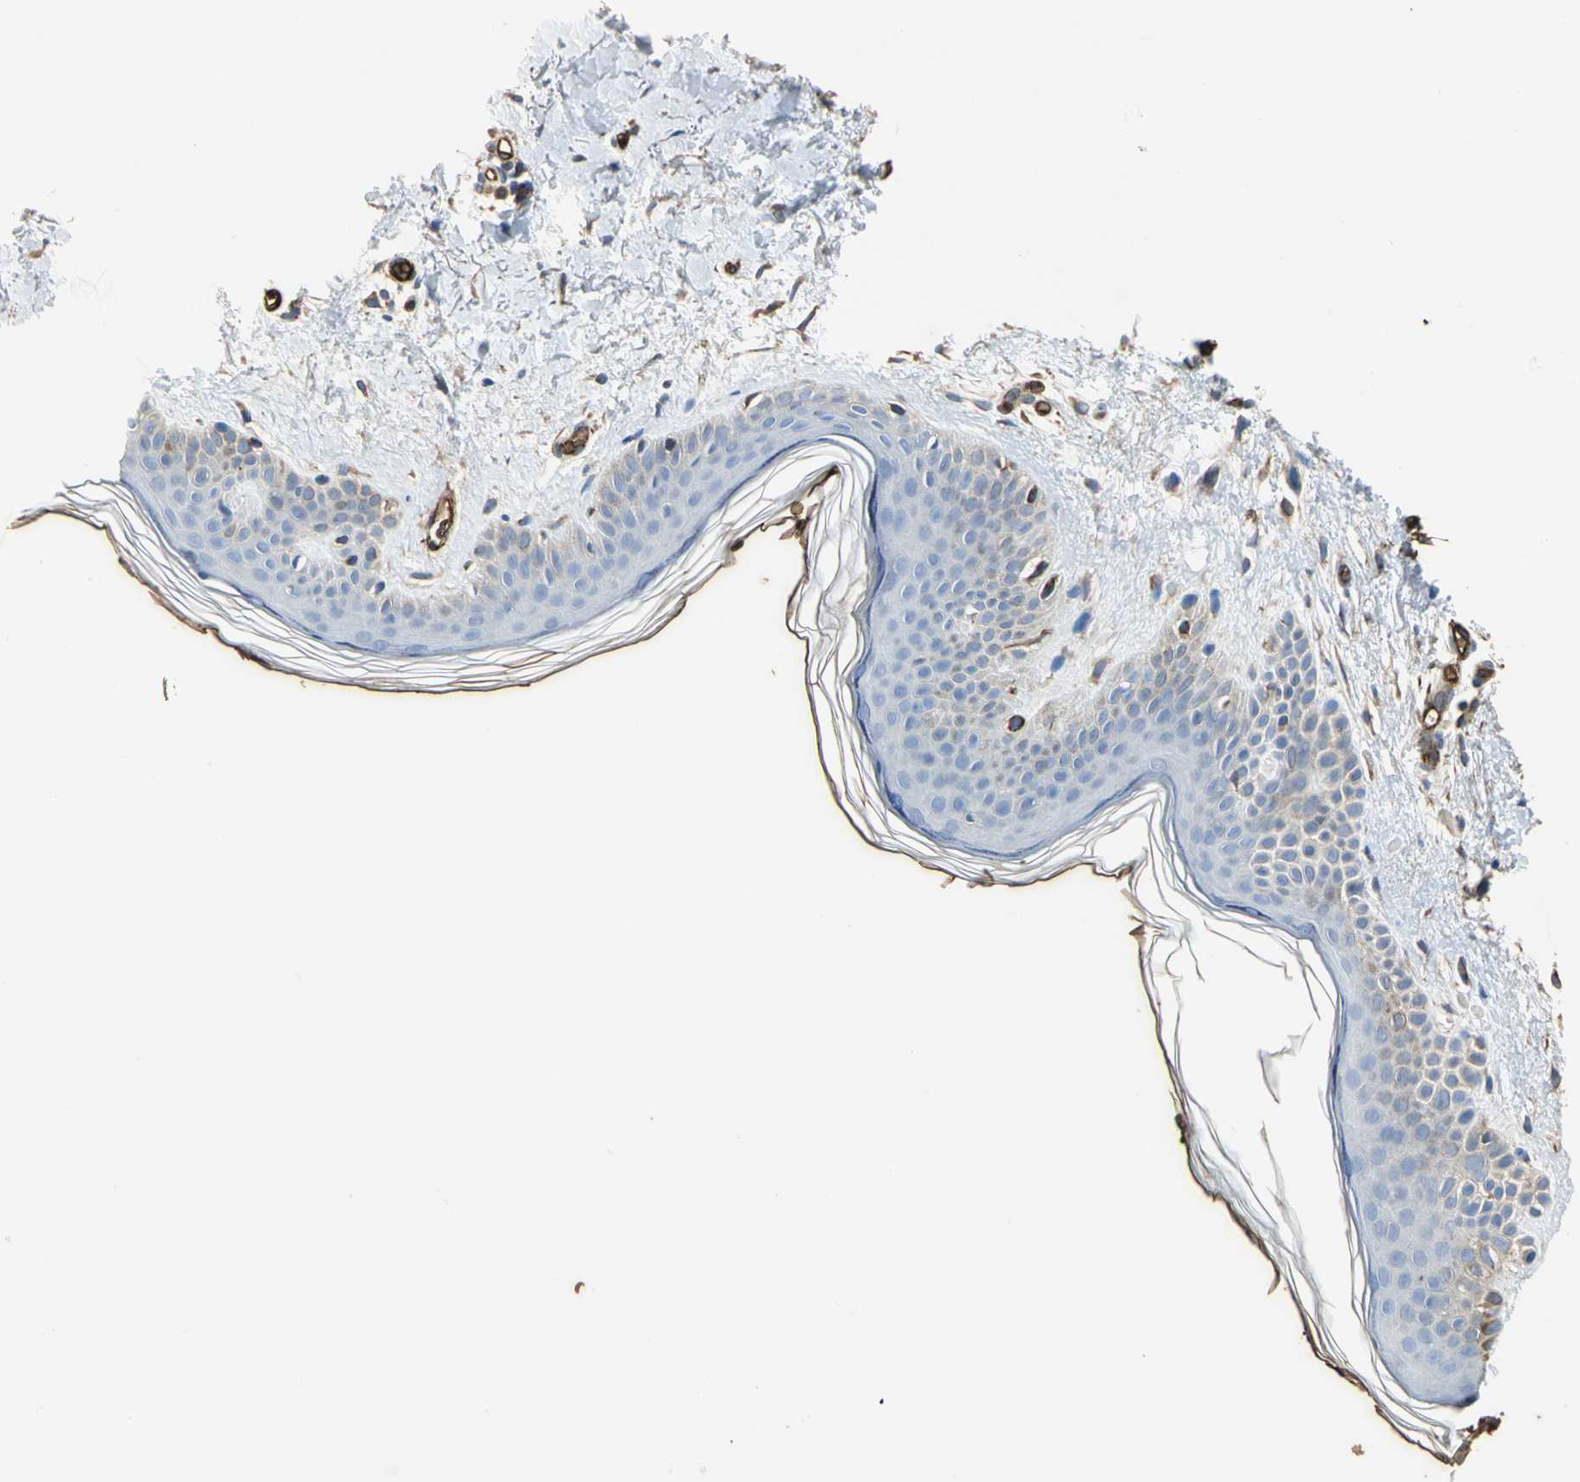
{"staining": {"intensity": "moderate", "quantity": "25%-75%", "location": "cytoplasmic/membranous"}, "tissue": "skin", "cell_type": "Fibroblasts", "image_type": "normal", "snomed": [{"axis": "morphology", "description": "Normal tissue, NOS"}, {"axis": "topography", "description": "Skin"}], "caption": "Immunohistochemistry (IHC) staining of normal skin, which displays medium levels of moderate cytoplasmic/membranous positivity in about 25%-75% of fibroblasts indicating moderate cytoplasmic/membranous protein positivity. The staining was performed using DAB (brown) for protein detection and nuclei were counterstained in hematoxylin (blue).", "gene": "TREM1", "patient": {"sex": "female", "age": 56}}